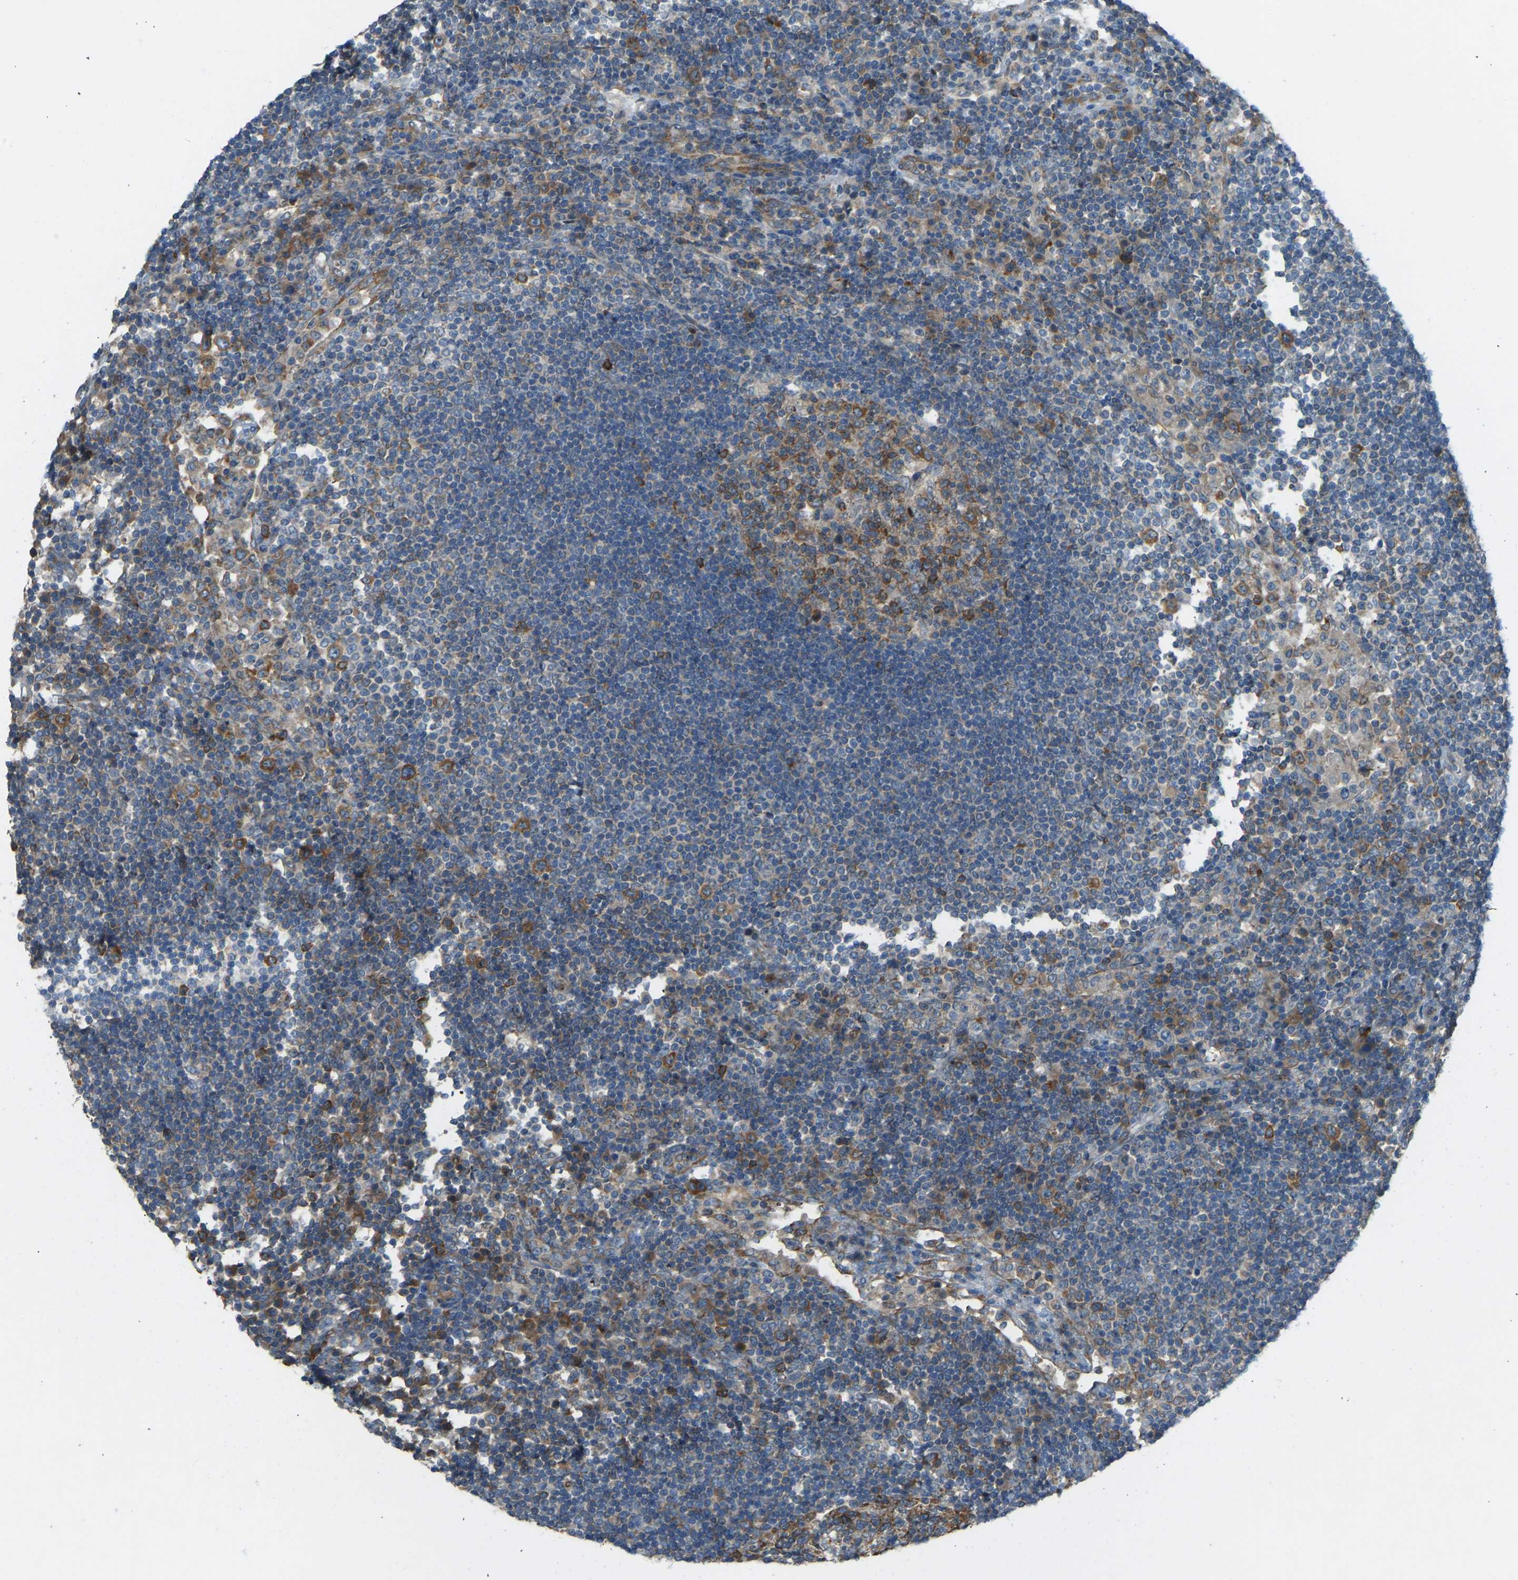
{"staining": {"intensity": "moderate", "quantity": ">75%", "location": "cytoplasmic/membranous"}, "tissue": "lymph node", "cell_type": "Germinal center cells", "image_type": "normal", "snomed": [{"axis": "morphology", "description": "Normal tissue, NOS"}, {"axis": "topography", "description": "Lymph node"}], "caption": "Lymph node stained for a protein shows moderate cytoplasmic/membranous positivity in germinal center cells. (DAB IHC, brown staining for protein, blue staining for nuclei).", "gene": "STAU2", "patient": {"sex": "female", "age": 53}}